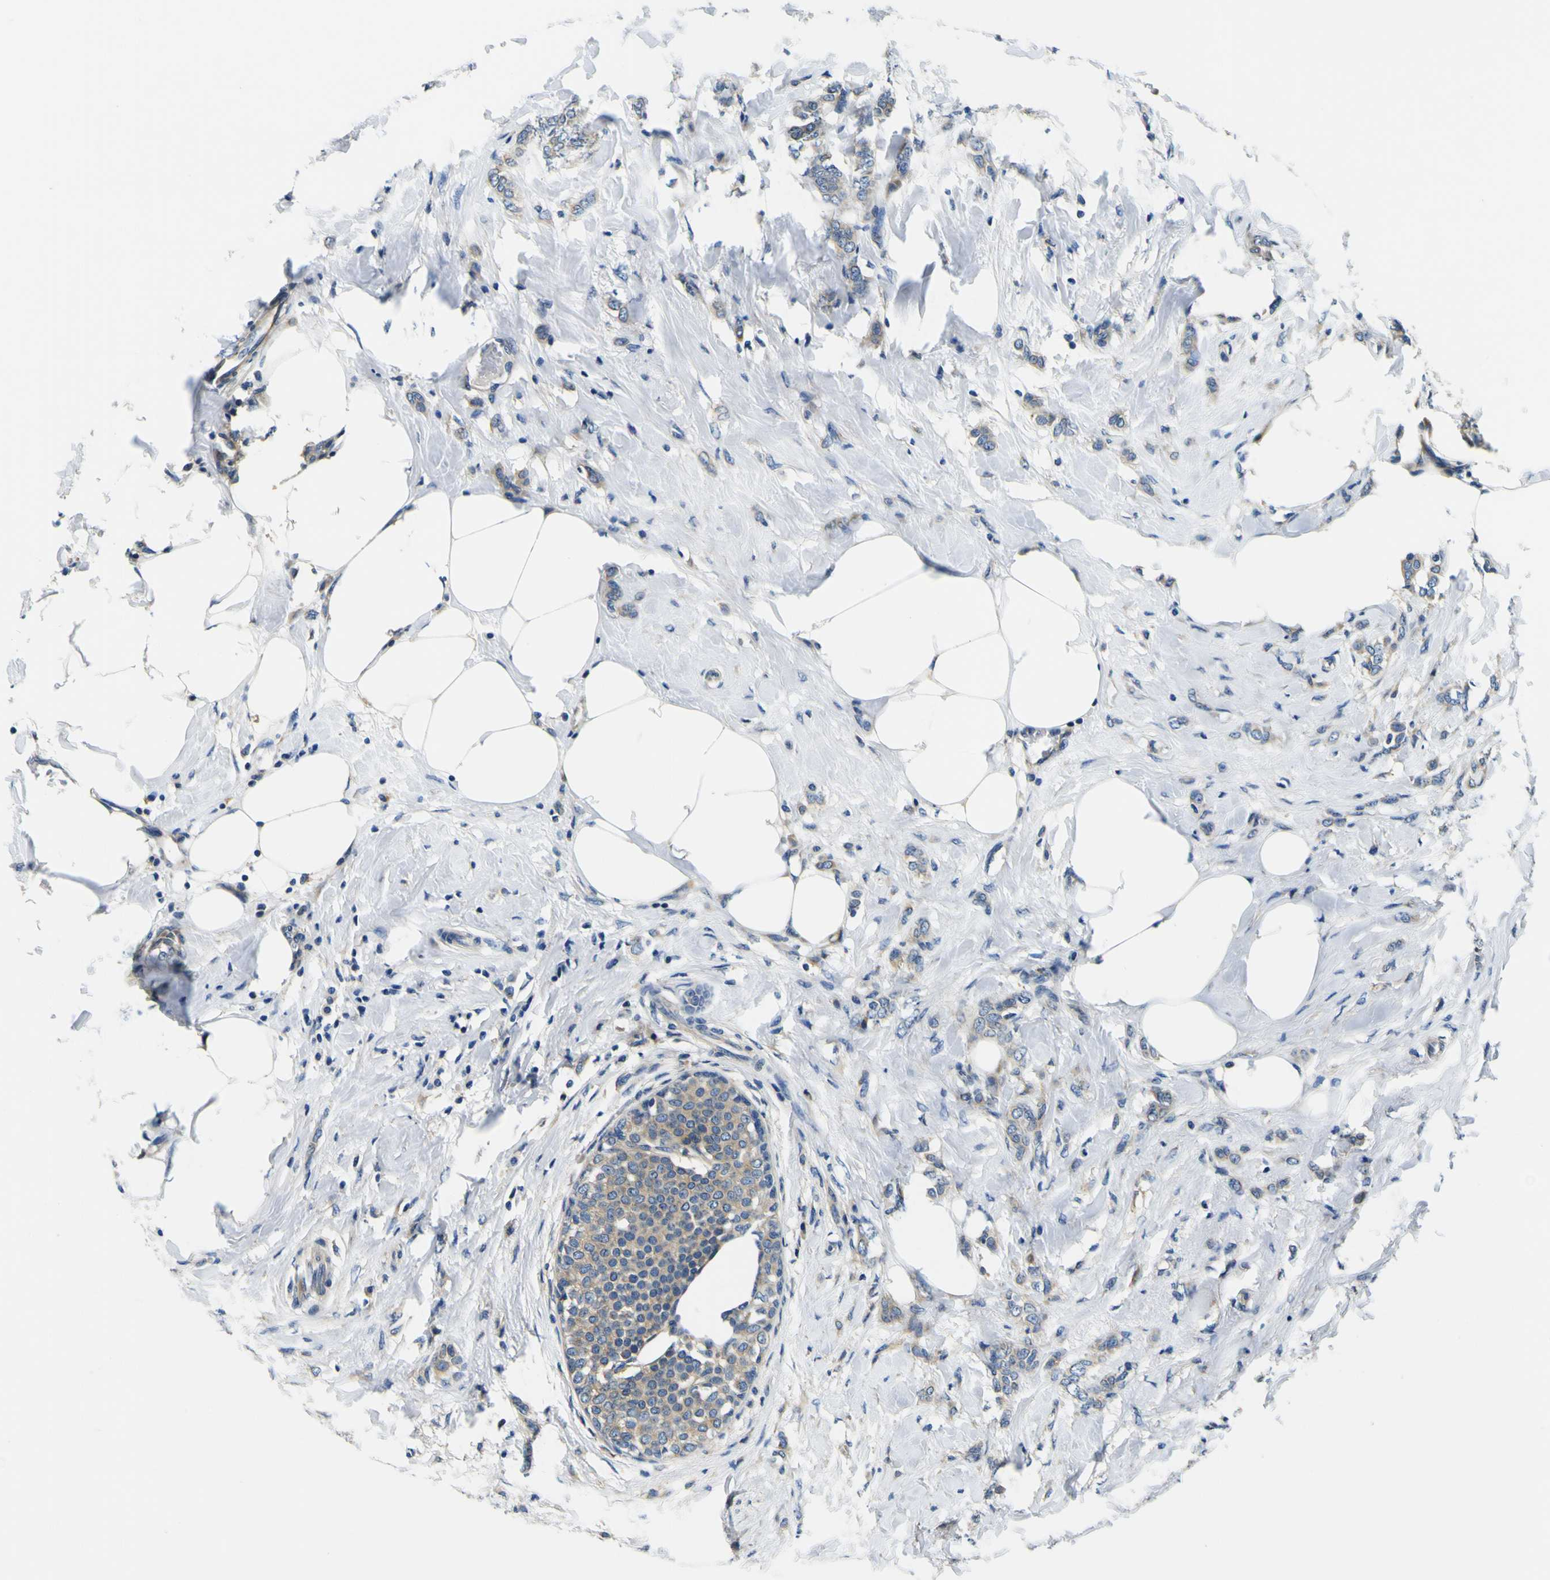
{"staining": {"intensity": "weak", "quantity": ">75%", "location": "cytoplasmic/membranous"}, "tissue": "breast cancer", "cell_type": "Tumor cells", "image_type": "cancer", "snomed": [{"axis": "morphology", "description": "Lobular carcinoma, in situ"}, {"axis": "morphology", "description": "Lobular carcinoma"}, {"axis": "topography", "description": "Breast"}], "caption": "Immunohistochemistry (IHC) photomicrograph of breast cancer (lobular carcinoma in situ) stained for a protein (brown), which exhibits low levels of weak cytoplasmic/membranous expression in about >75% of tumor cells.", "gene": "CLSTN1", "patient": {"sex": "female", "age": 41}}